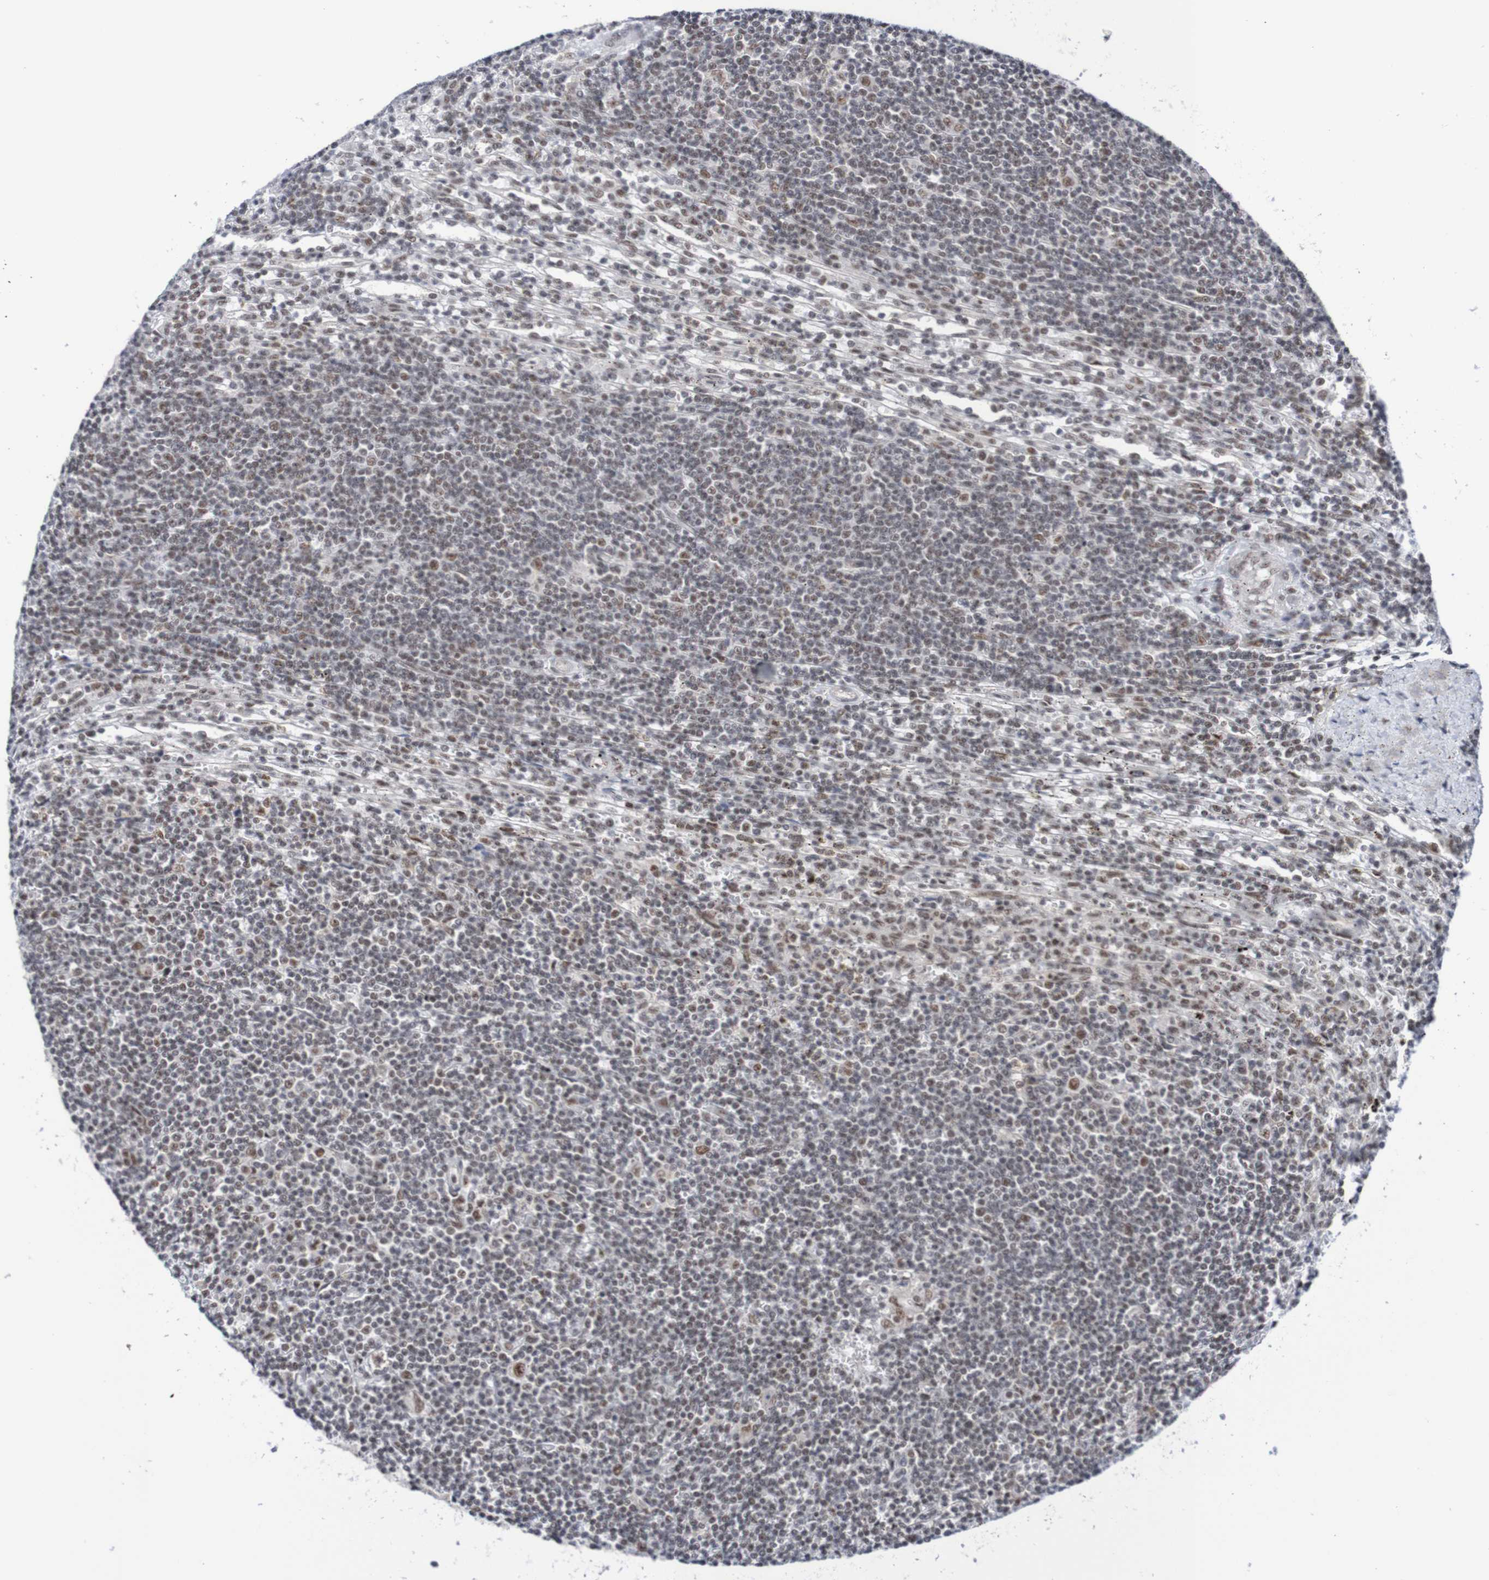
{"staining": {"intensity": "weak", "quantity": "25%-75%", "location": "nuclear"}, "tissue": "lymphoma", "cell_type": "Tumor cells", "image_type": "cancer", "snomed": [{"axis": "morphology", "description": "Malignant lymphoma, non-Hodgkin's type, Low grade"}, {"axis": "topography", "description": "Spleen"}], "caption": "This histopathology image demonstrates immunohistochemistry staining of human low-grade malignant lymphoma, non-Hodgkin's type, with low weak nuclear expression in about 25%-75% of tumor cells.", "gene": "CDC5L", "patient": {"sex": "male", "age": 76}}